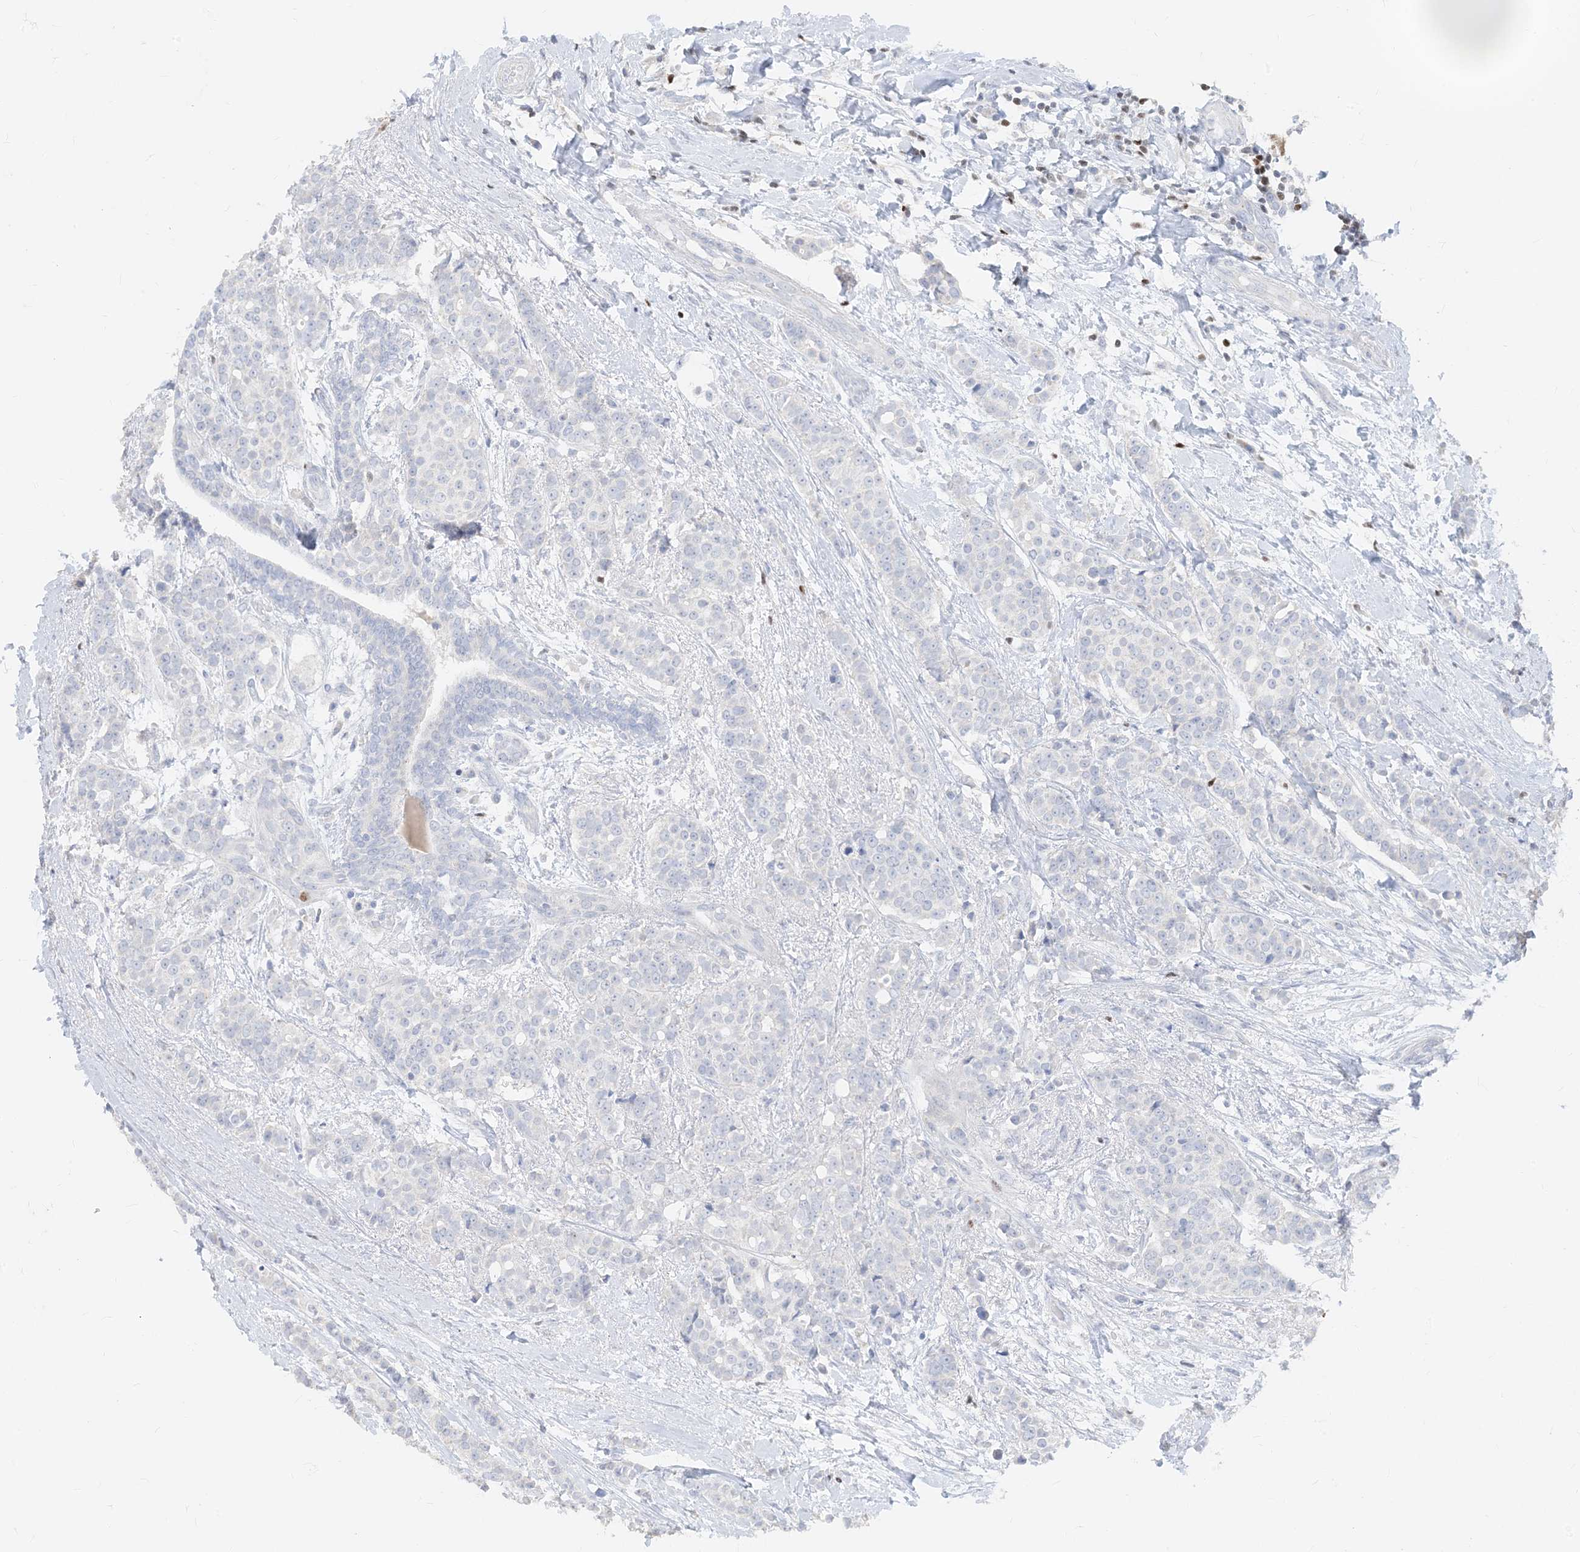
{"staining": {"intensity": "negative", "quantity": "none", "location": "none"}, "tissue": "breast cancer", "cell_type": "Tumor cells", "image_type": "cancer", "snomed": [{"axis": "morphology", "description": "Lobular carcinoma"}, {"axis": "topography", "description": "Breast"}], "caption": "Immunohistochemistry (IHC) image of neoplastic tissue: breast lobular carcinoma stained with DAB demonstrates no significant protein expression in tumor cells.", "gene": "TBX21", "patient": {"sex": "female", "age": 51}}